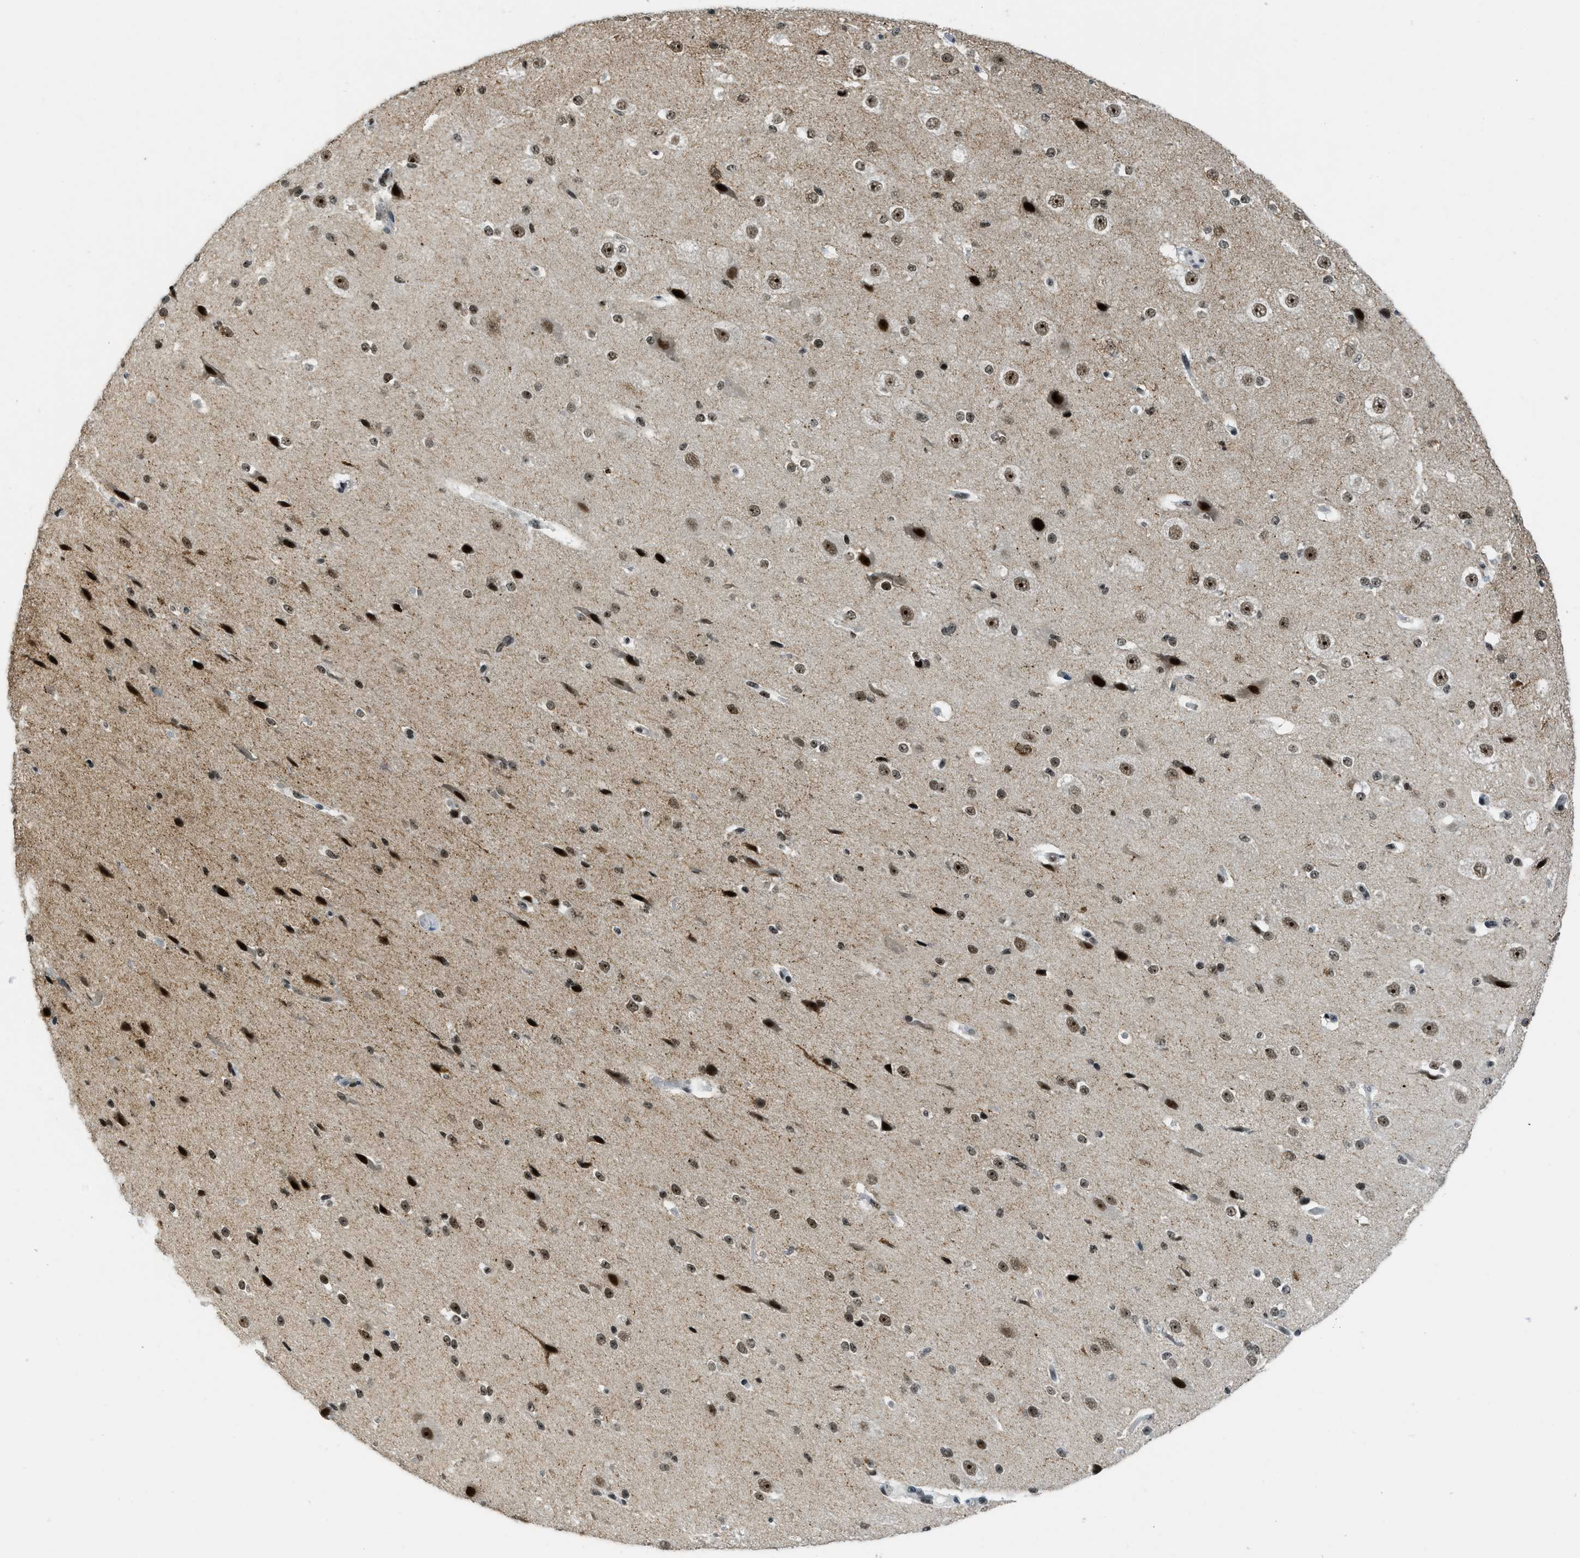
{"staining": {"intensity": "strong", "quantity": "25%-75%", "location": "nuclear"}, "tissue": "cerebral cortex", "cell_type": "Endothelial cells", "image_type": "normal", "snomed": [{"axis": "morphology", "description": "Normal tissue, NOS"}, {"axis": "morphology", "description": "Developmental malformation"}, {"axis": "topography", "description": "Cerebral cortex"}], "caption": "Cerebral cortex stained with DAB (3,3'-diaminobenzidine) immunohistochemistry (IHC) demonstrates high levels of strong nuclear staining in approximately 25%-75% of endothelial cells. (DAB IHC, brown staining for protein, blue staining for nuclei).", "gene": "URB1", "patient": {"sex": "female", "age": 30}}